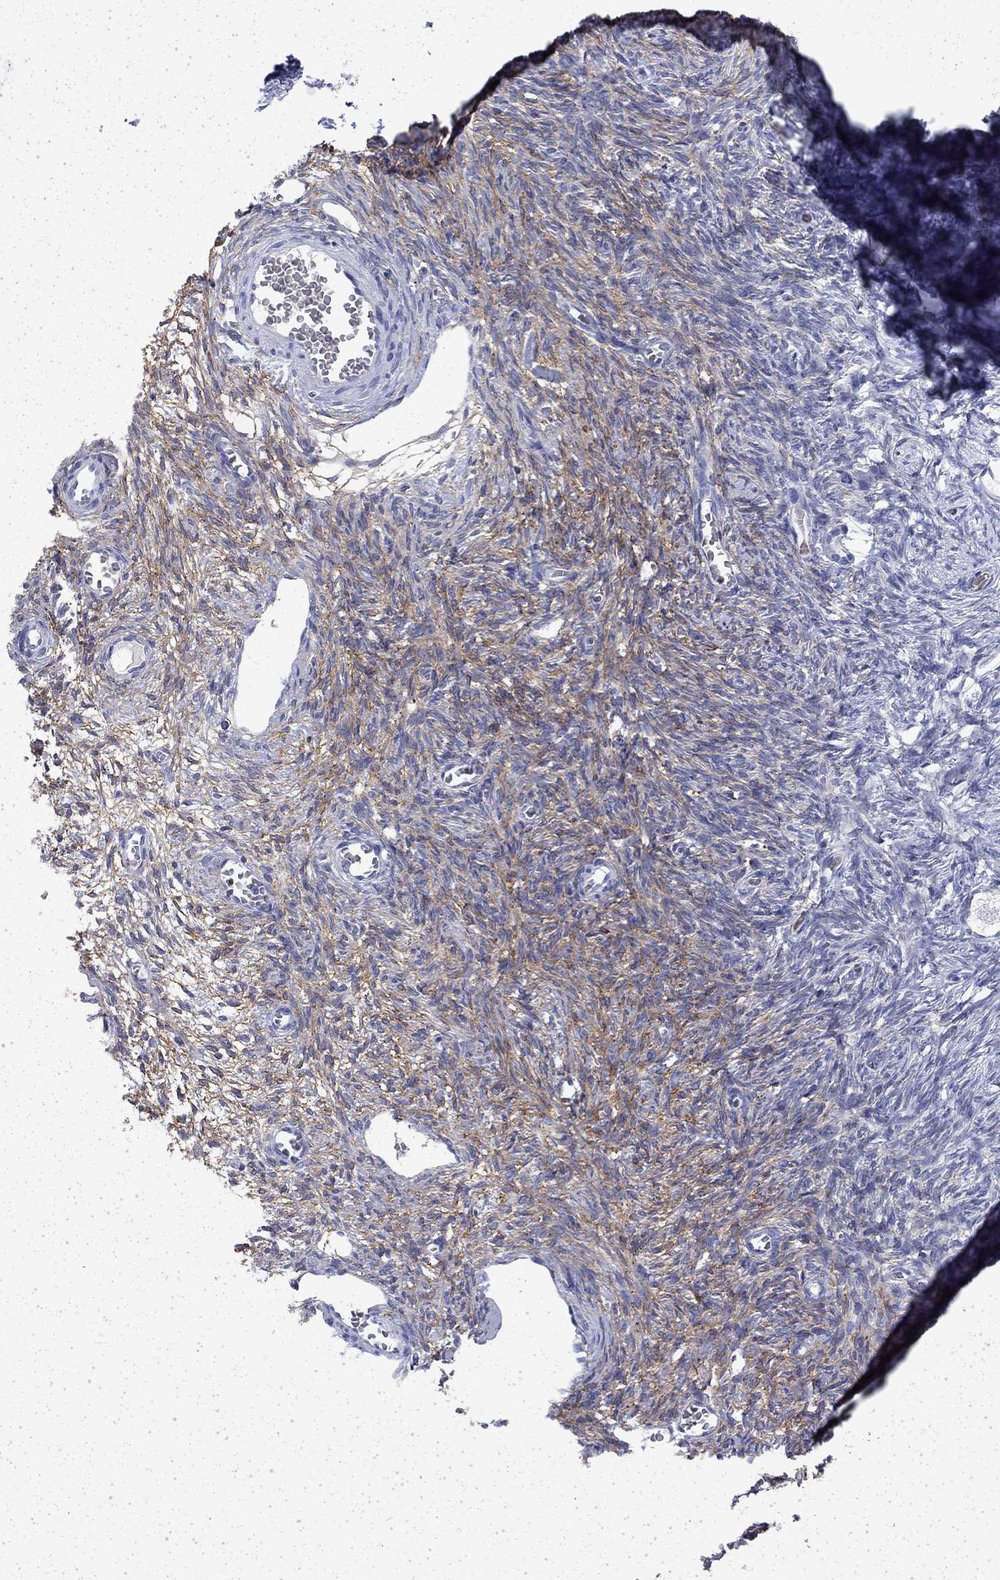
{"staining": {"intensity": "moderate", "quantity": "<25%", "location": "cytoplasmic/membranous"}, "tissue": "ovary", "cell_type": "Ovarian stroma cells", "image_type": "normal", "snomed": [{"axis": "morphology", "description": "Normal tissue, NOS"}, {"axis": "topography", "description": "Ovary"}], "caption": "Normal ovary was stained to show a protein in brown. There is low levels of moderate cytoplasmic/membranous positivity in about <25% of ovarian stroma cells.", "gene": "ENPP6", "patient": {"sex": "female", "age": 27}}